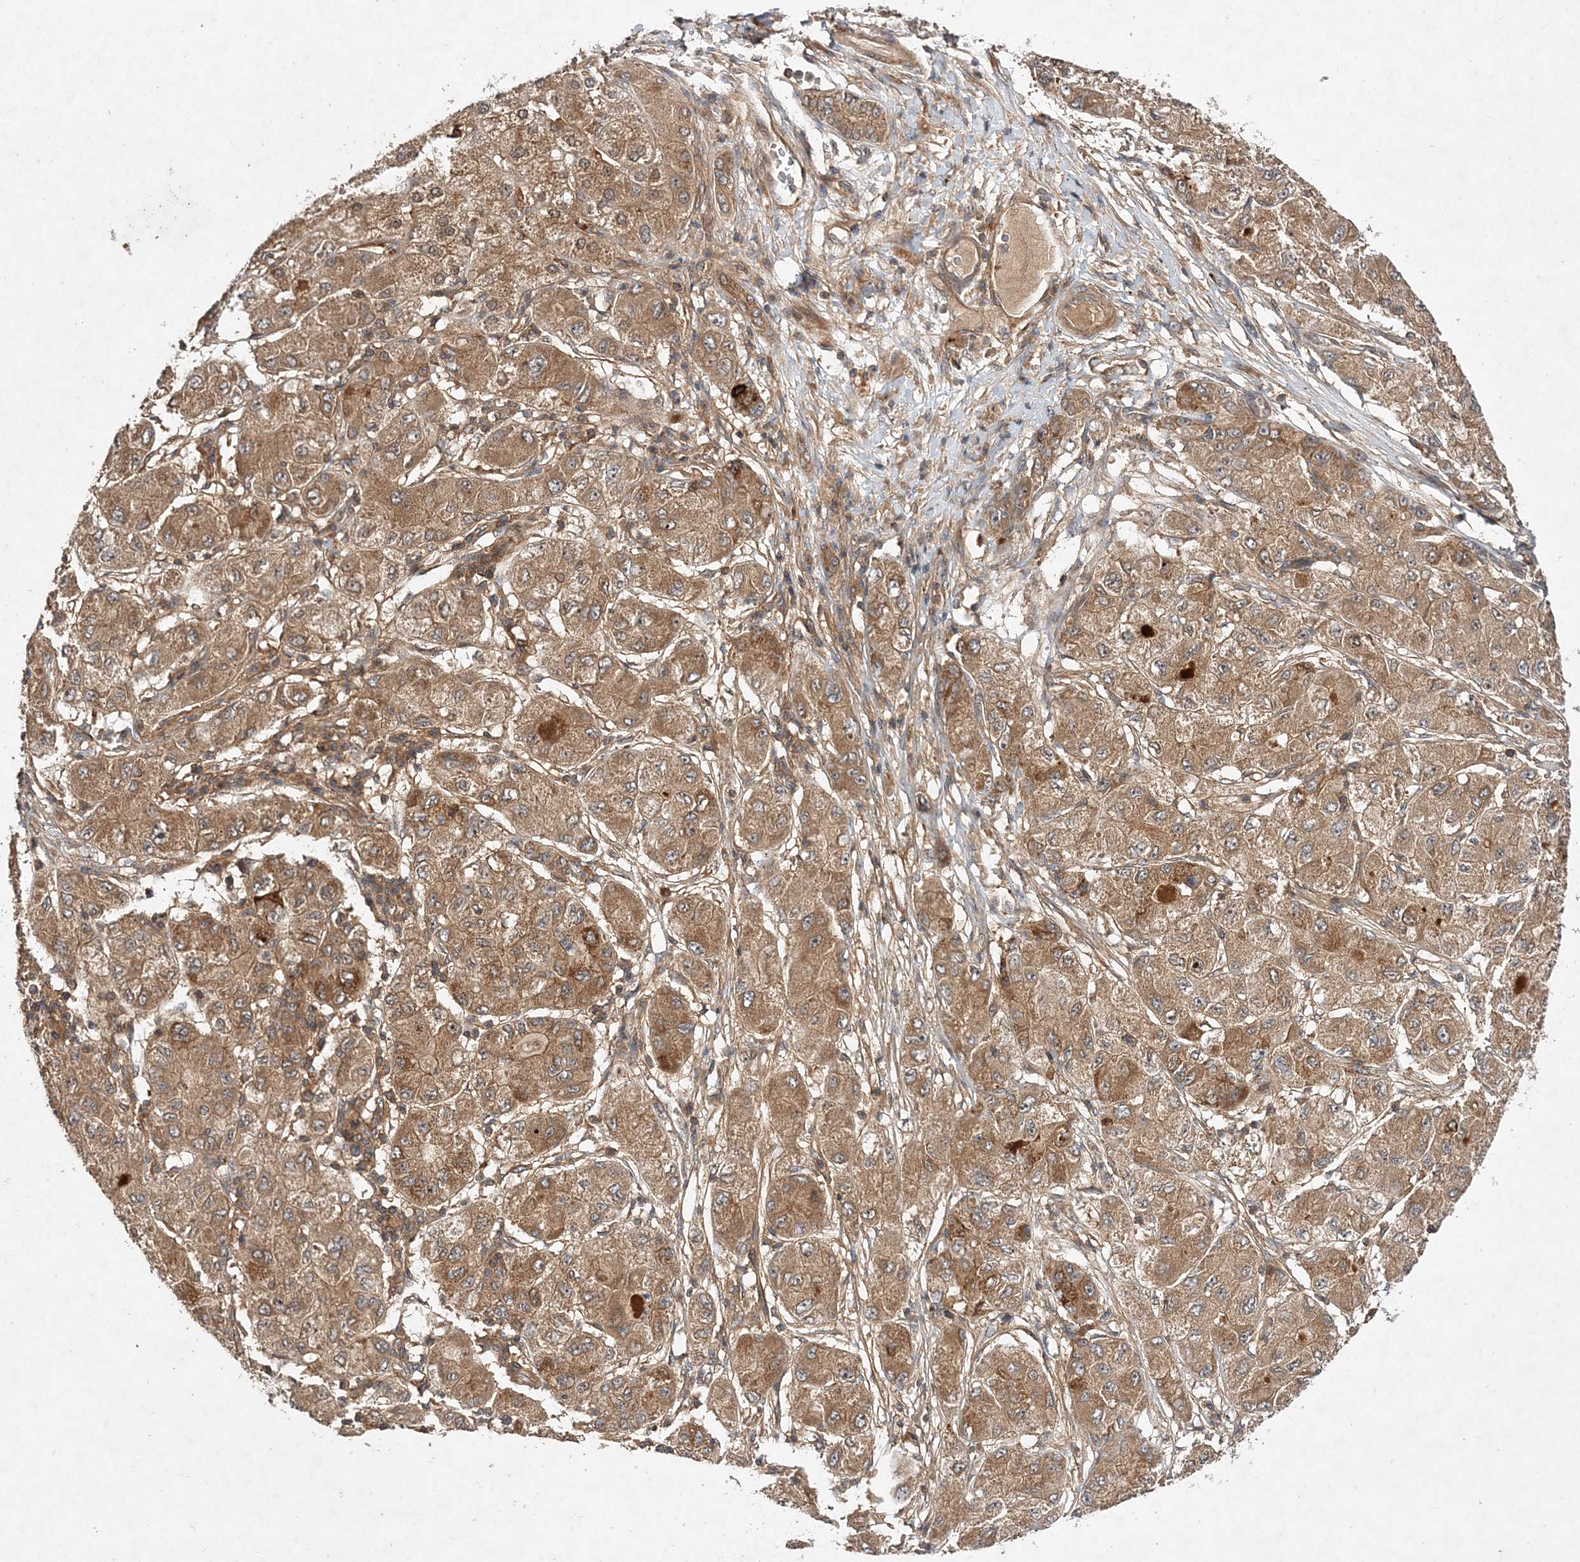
{"staining": {"intensity": "moderate", "quantity": ">75%", "location": "cytoplasmic/membranous"}, "tissue": "liver cancer", "cell_type": "Tumor cells", "image_type": "cancer", "snomed": [{"axis": "morphology", "description": "Carcinoma, Hepatocellular, NOS"}, {"axis": "topography", "description": "Liver"}], "caption": "Human liver cancer (hepatocellular carcinoma) stained for a protein (brown) displays moderate cytoplasmic/membranous positive positivity in approximately >75% of tumor cells.", "gene": "TMEM9B", "patient": {"sex": "male", "age": 80}}